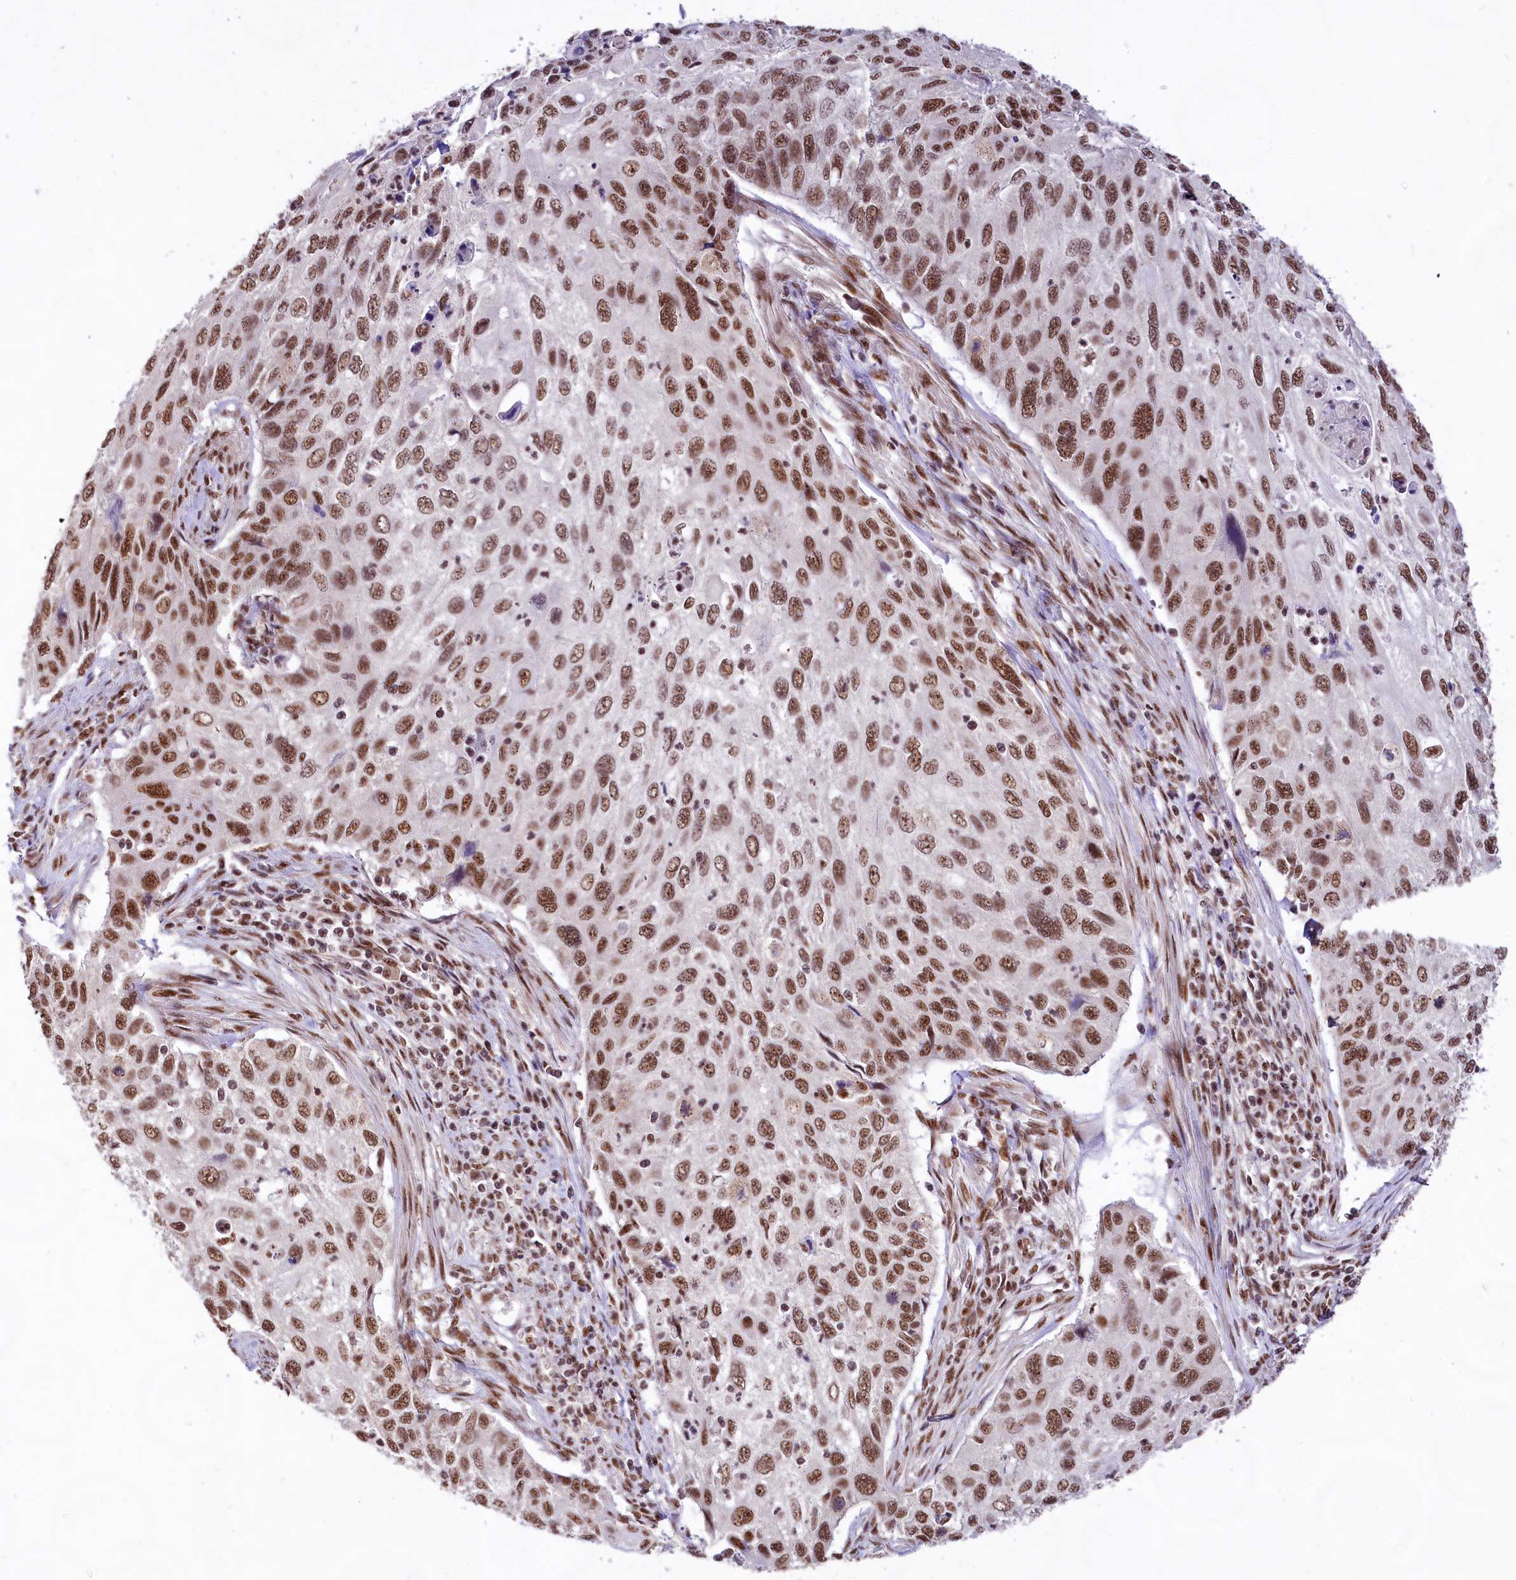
{"staining": {"intensity": "moderate", "quantity": ">75%", "location": "nuclear"}, "tissue": "cervical cancer", "cell_type": "Tumor cells", "image_type": "cancer", "snomed": [{"axis": "morphology", "description": "Squamous cell carcinoma, NOS"}, {"axis": "topography", "description": "Cervix"}], "caption": "Protein expression analysis of cervical squamous cell carcinoma exhibits moderate nuclear staining in approximately >75% of tumor cells.", "gene": "HIRA", "patient": {"sex": "female", "age": 70}}